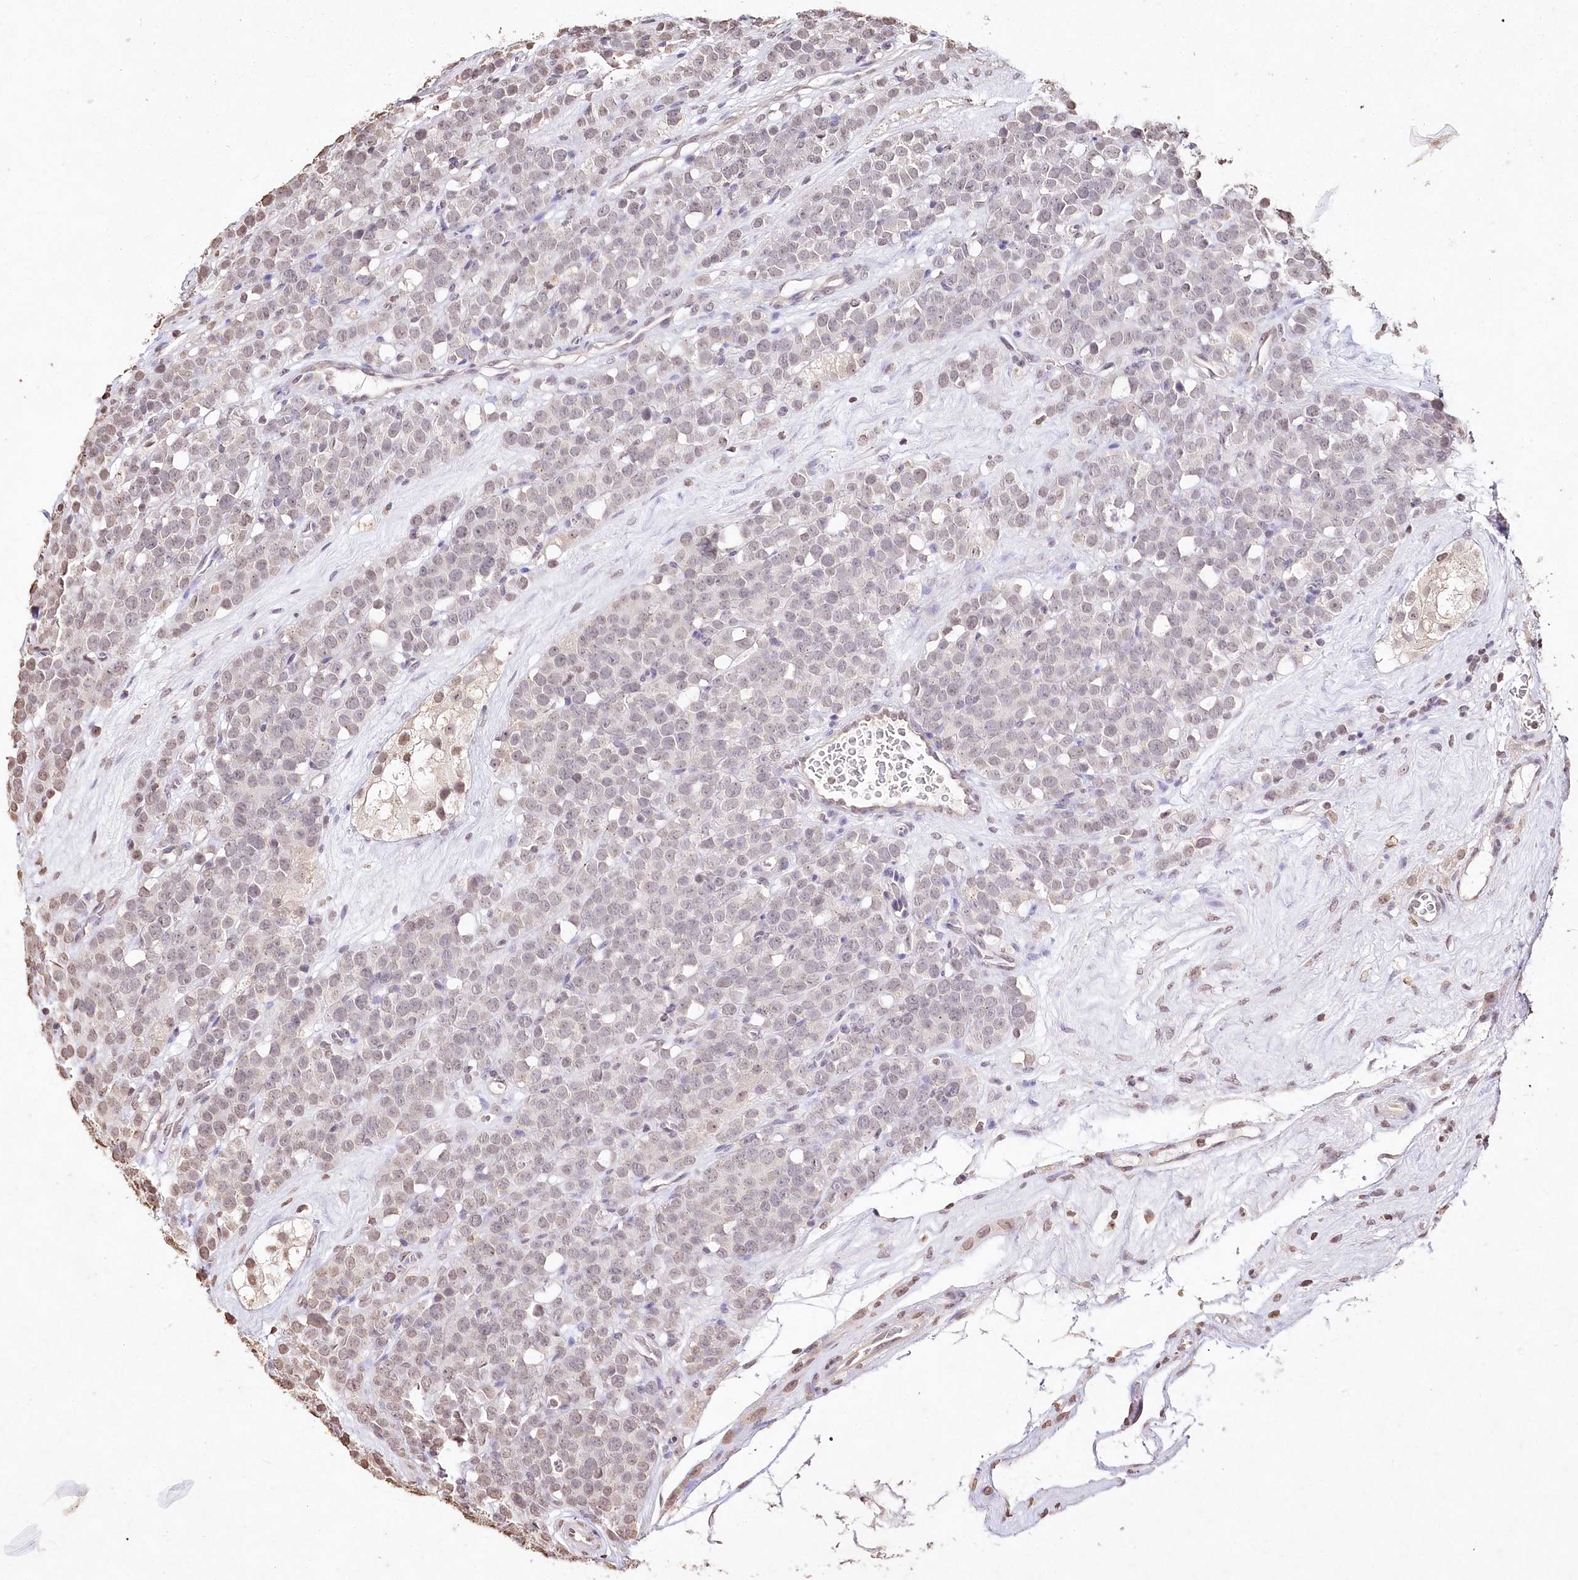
{"staining": {"intensity": "negative", "quantity": "none", "location": "none"}, "tissue": "testis cancer", "cell_type": "Tumor cells", "image_type": "cancer", "snomed": [{"axis": "morphology", "description": "Seminoma, NOS"}, {"axis": "topography", "description": "Testis"}], "caption": "Tumor cells are negative for protein expression in human seminoma (testis).", "gene": "DMXL1", "patient": {"sex": "male", "age": 71}}